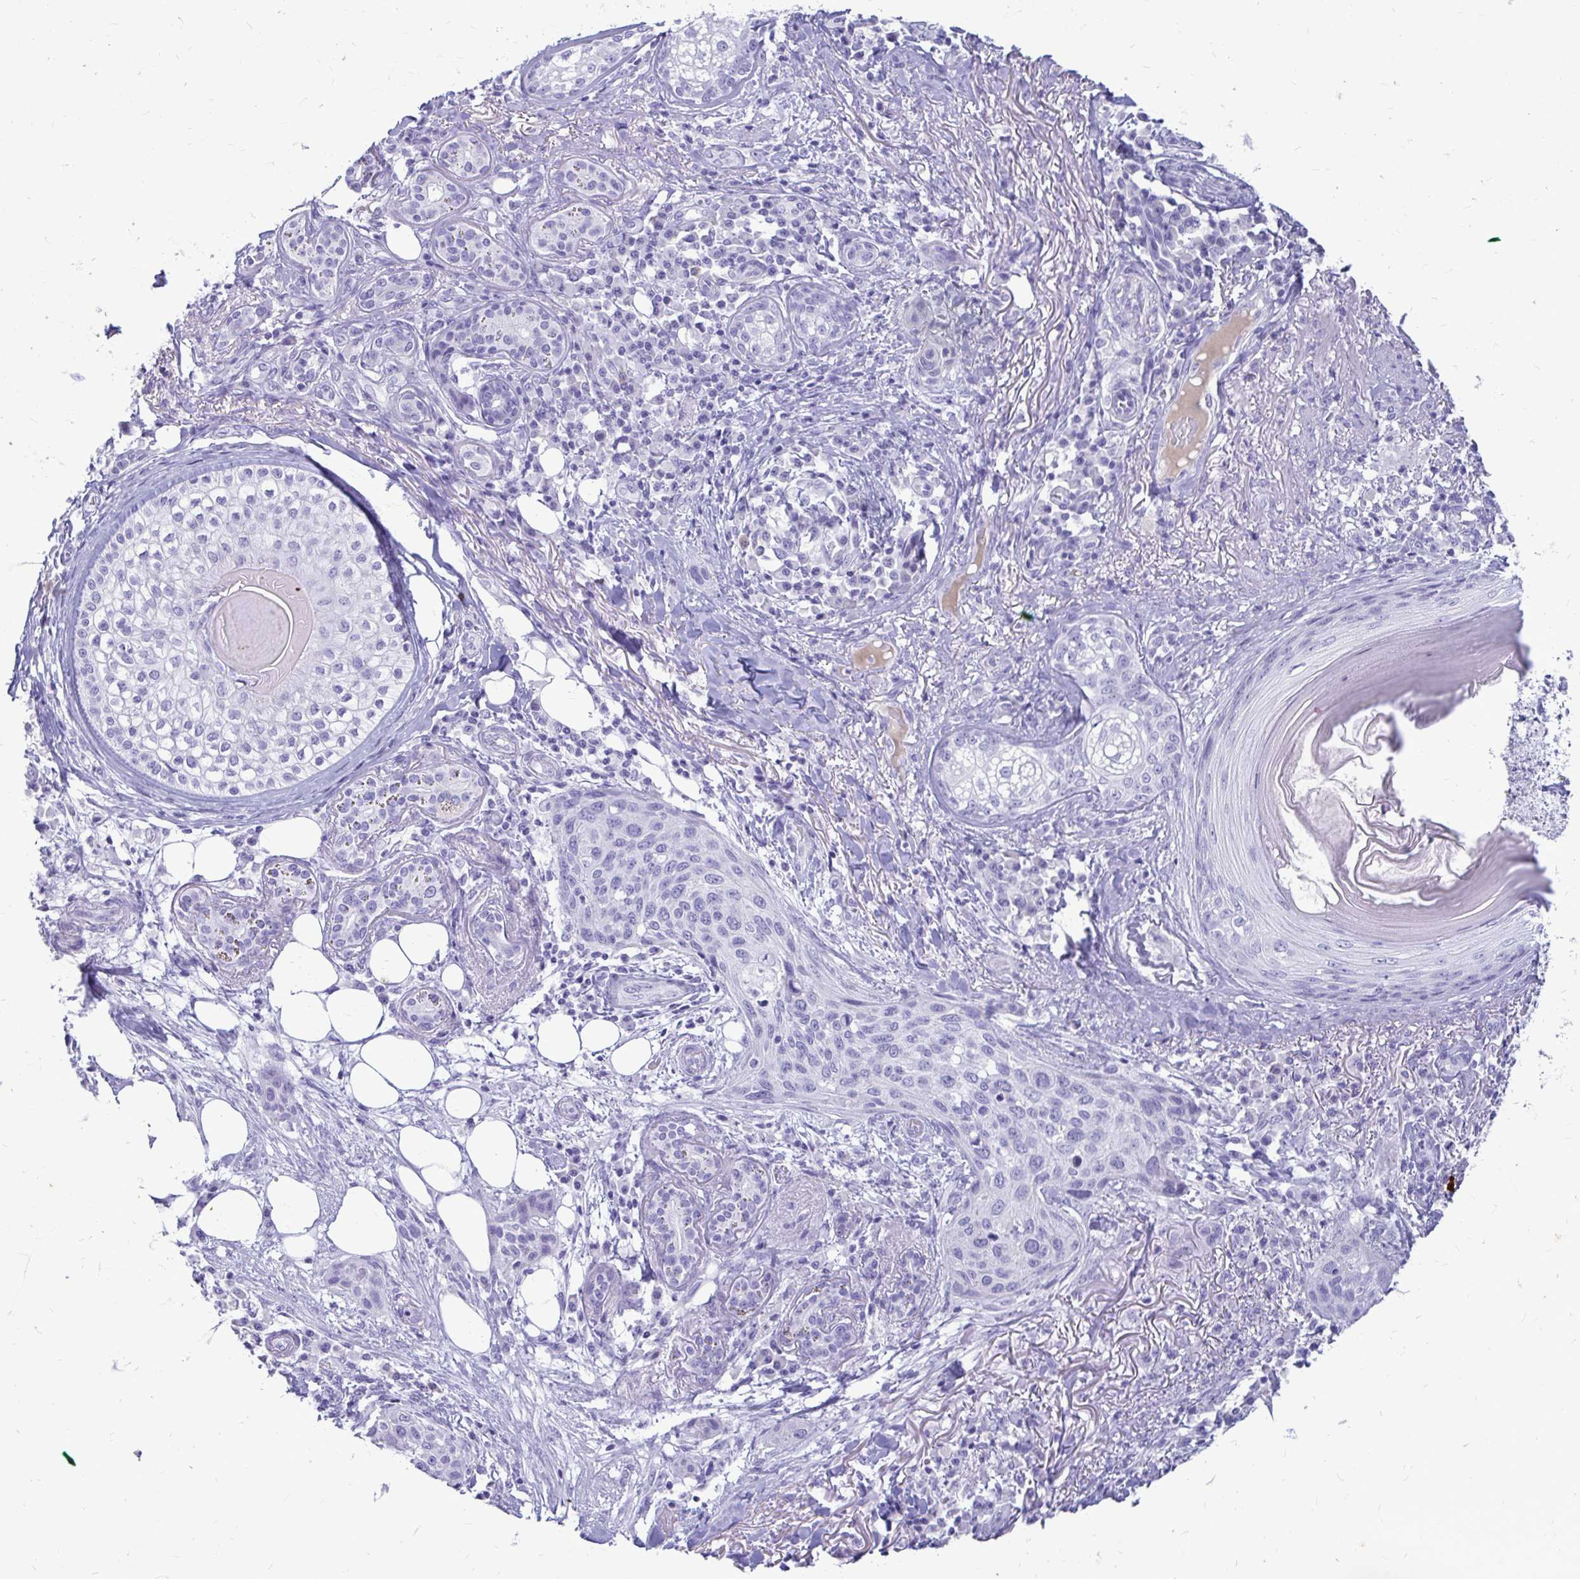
{"staining": {"intensity": "negative", "quantity": "none", "location": "none"}, "tissue": "skin cancer", "cell_type": "Tumor cells", "image_type": "cancer", "snomed": [{"axis": "morphology", "description": "Squamous cell carcinoma, NOS"}, {"axis": "topography", "description": "Skin"}], "caption": "Immunohistochemistry photomicrograph of skin cancer stained for a protein (brown), which shows no staining in tumor cells.", "gene": "NANOGNB", "patient": {"sex": "female", "age": 87}}